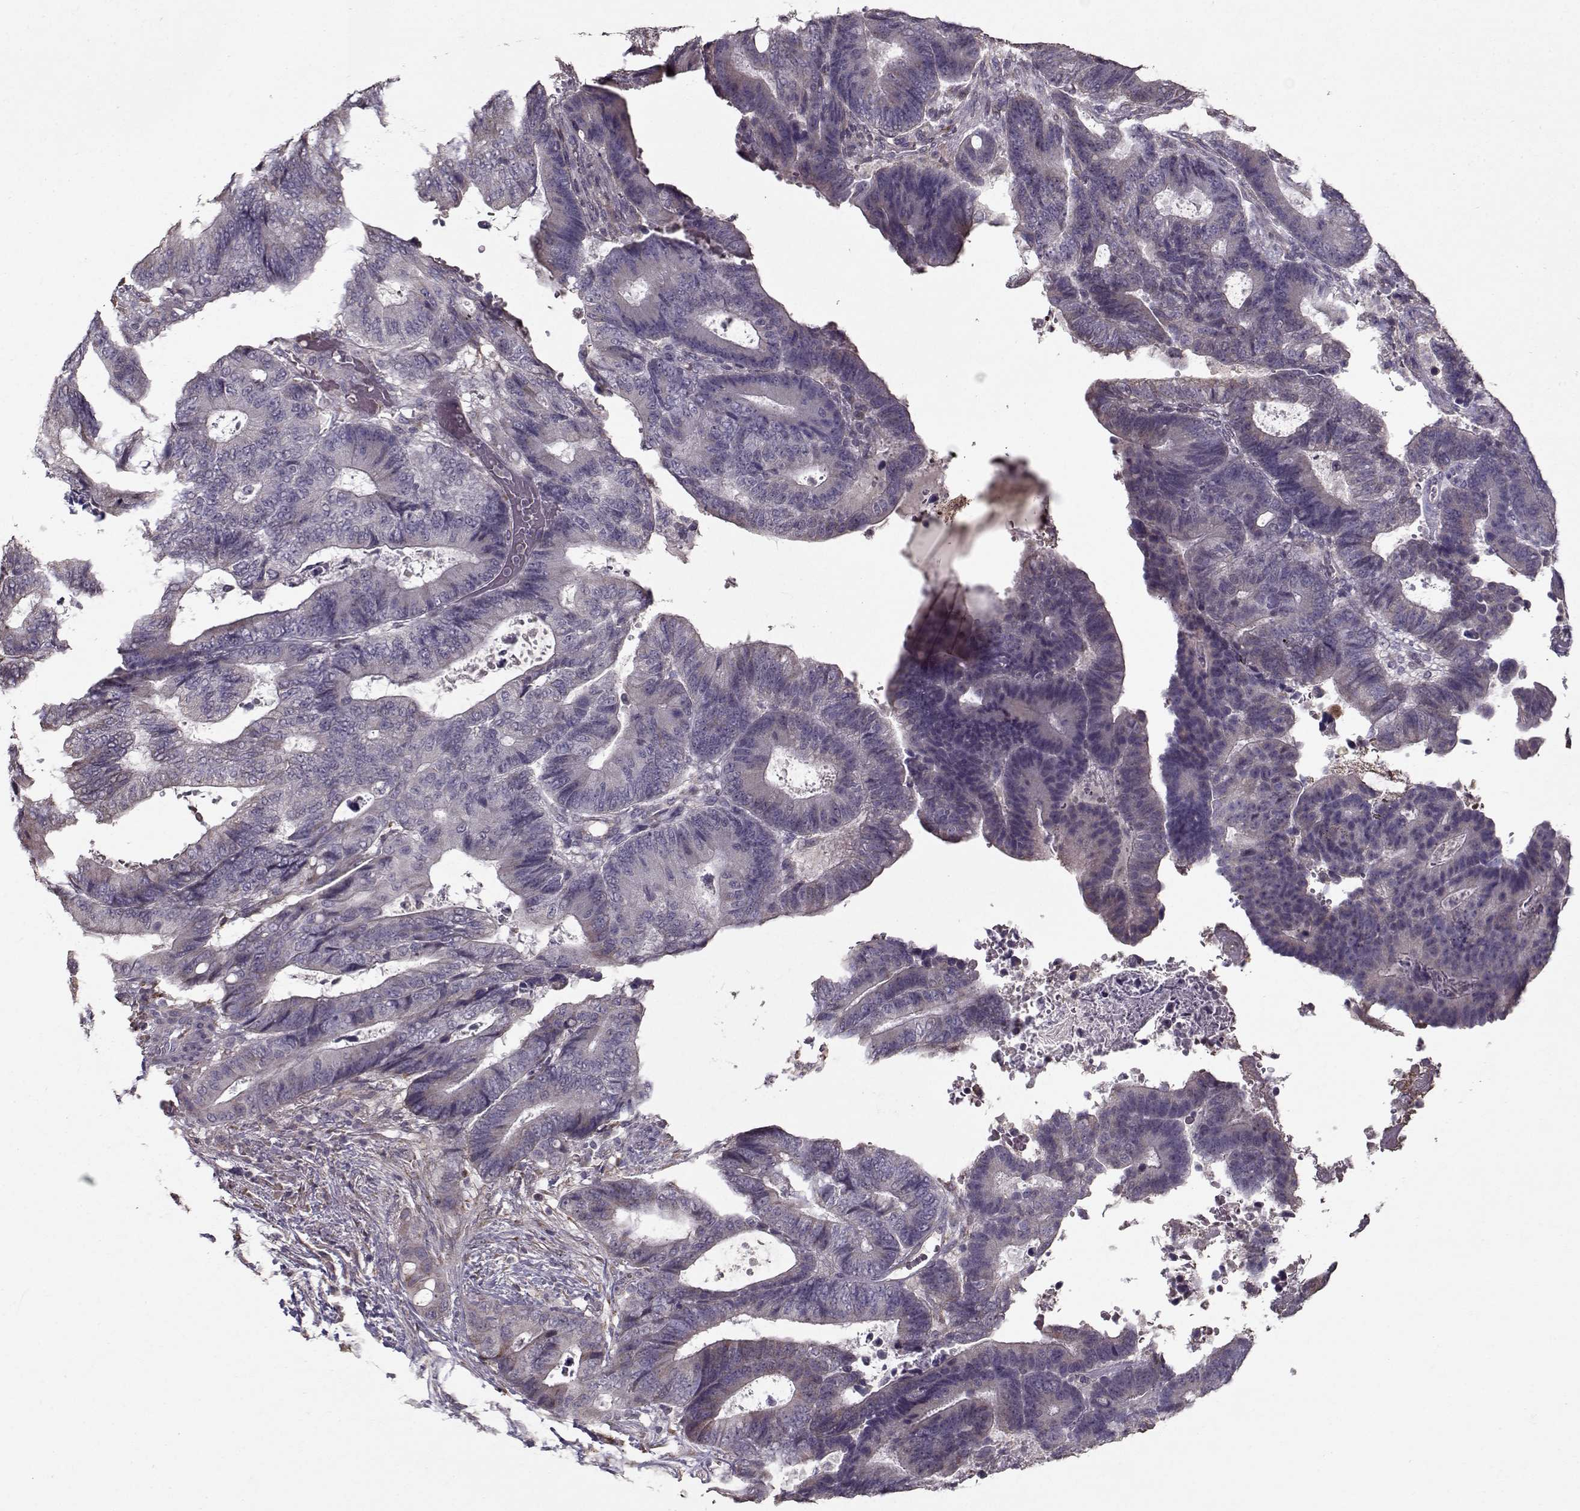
{"staining": {"intensity": "weak", "quantity": "<25%", "location": "cytoplasmic/membranous"}, "tissue": "colorectal cancer", "cell_type": "Tumor cells", "image_type": "cancer", "snomed": [{"axis": "morphology", "description": "Adenocarcinoma, NOS"}, {"axis": "topography", "description": "Colon"}], "caption": "Immunohistochemical staining of human colorectal cancer (adenocarcinoma) displays no significant staining in tumor cells. (DAB (3,3'-diaminobenzidine) immunohistochemistry visualized using brightfield microscopy, high magnification).", "gene": "LAMA2", "patient": {"sex": "female", "age": 48}}